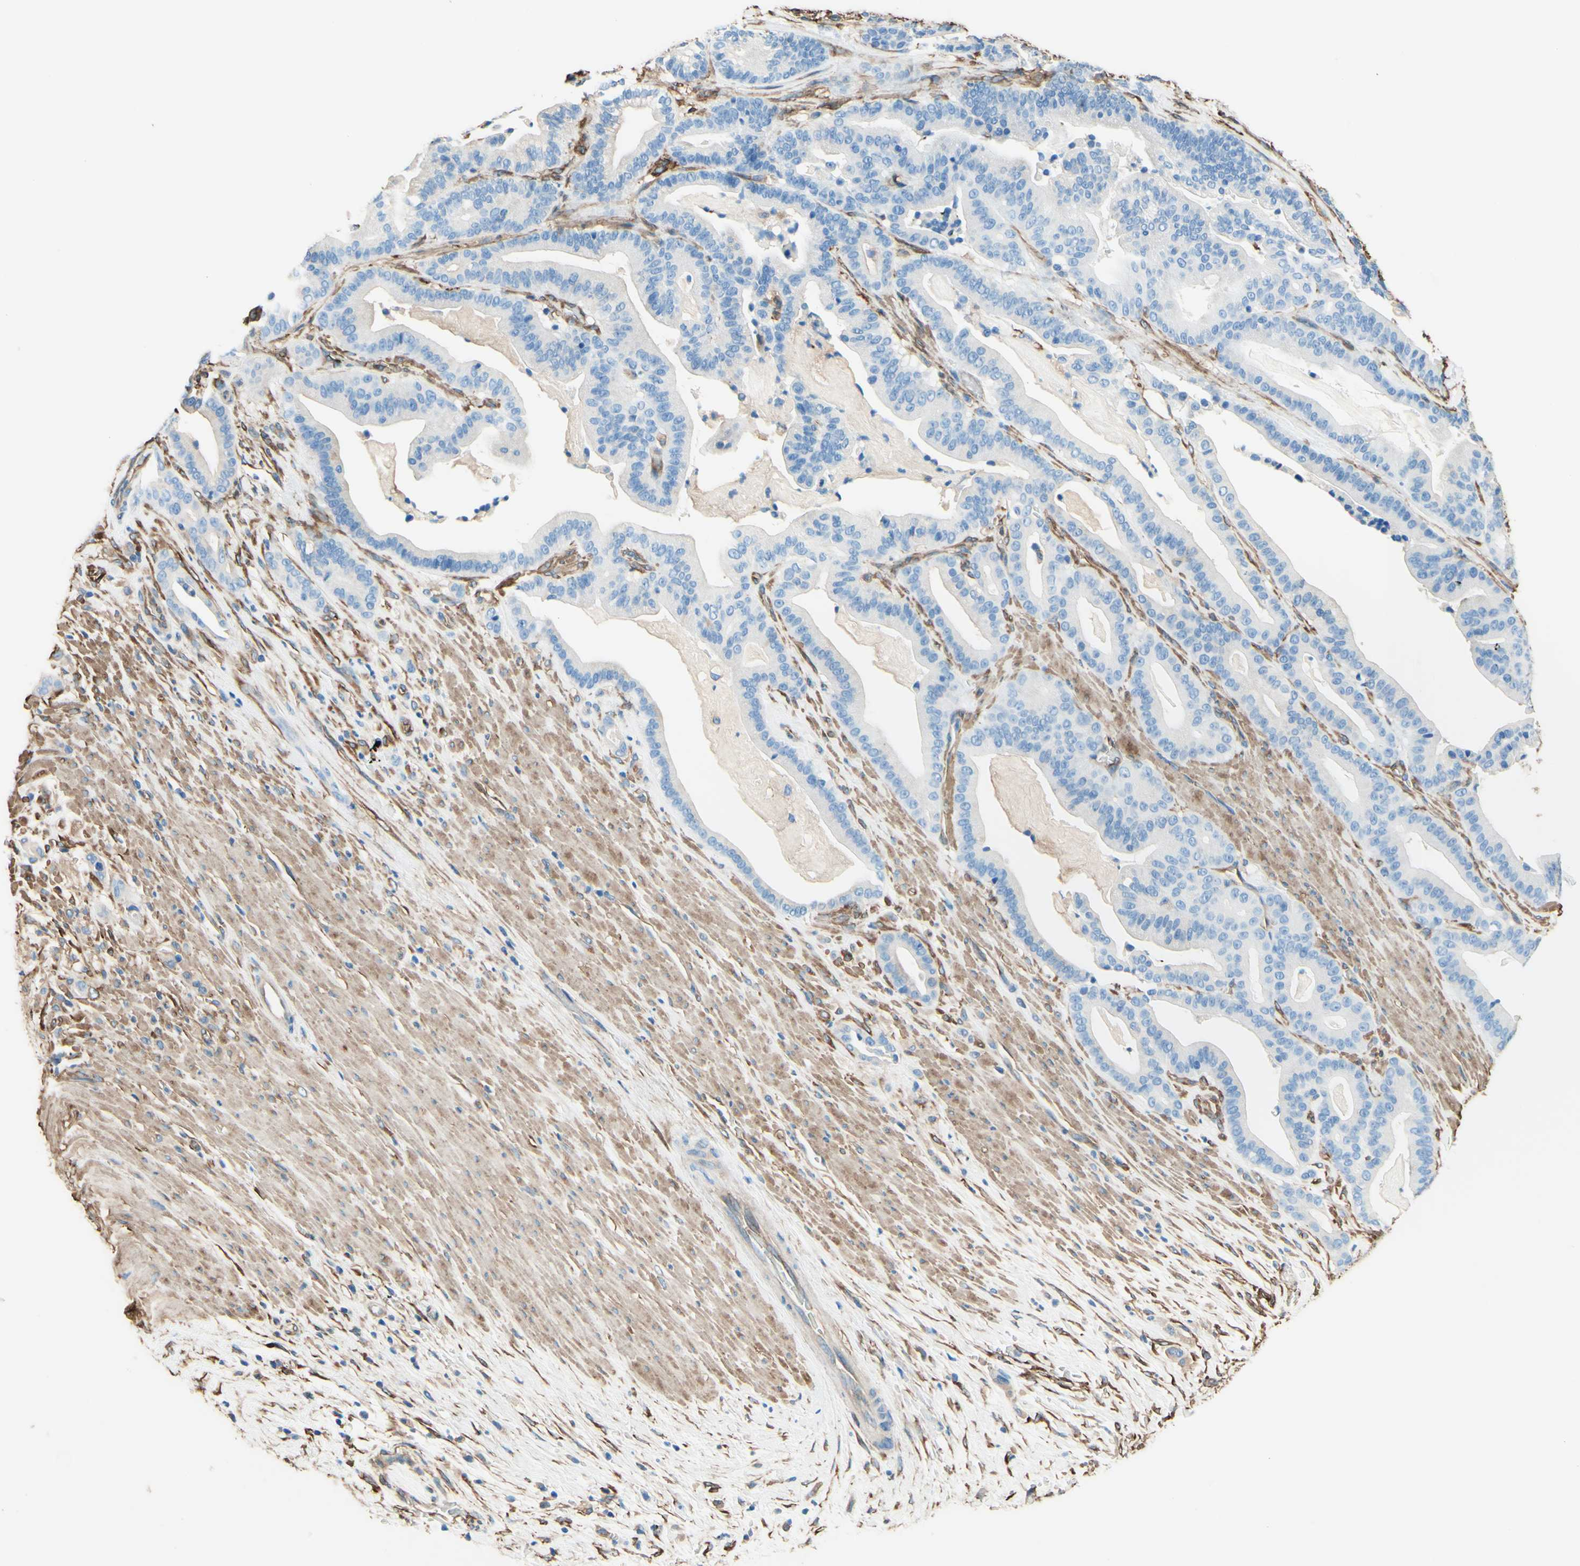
{"staining": {"intensity": "negative", "quantity": "none", "location": "none"}, "tissue": "pancreatic cancer", "cell_type": "Tumor cells", "image_type": "cancer", "snomed": [{"axis": "morphology", "description": "Adenocarcinoma, NOS"}, {"axis": "topography", "description": "Pancreas"}], "caption": "Human adenocarcinoma (pancreatic) stained for a protein using immunohistochemistry shows no positivity in tumor cells.", "gene": "DPYSL3", "patient": {"sex": "male", "age": 63}}